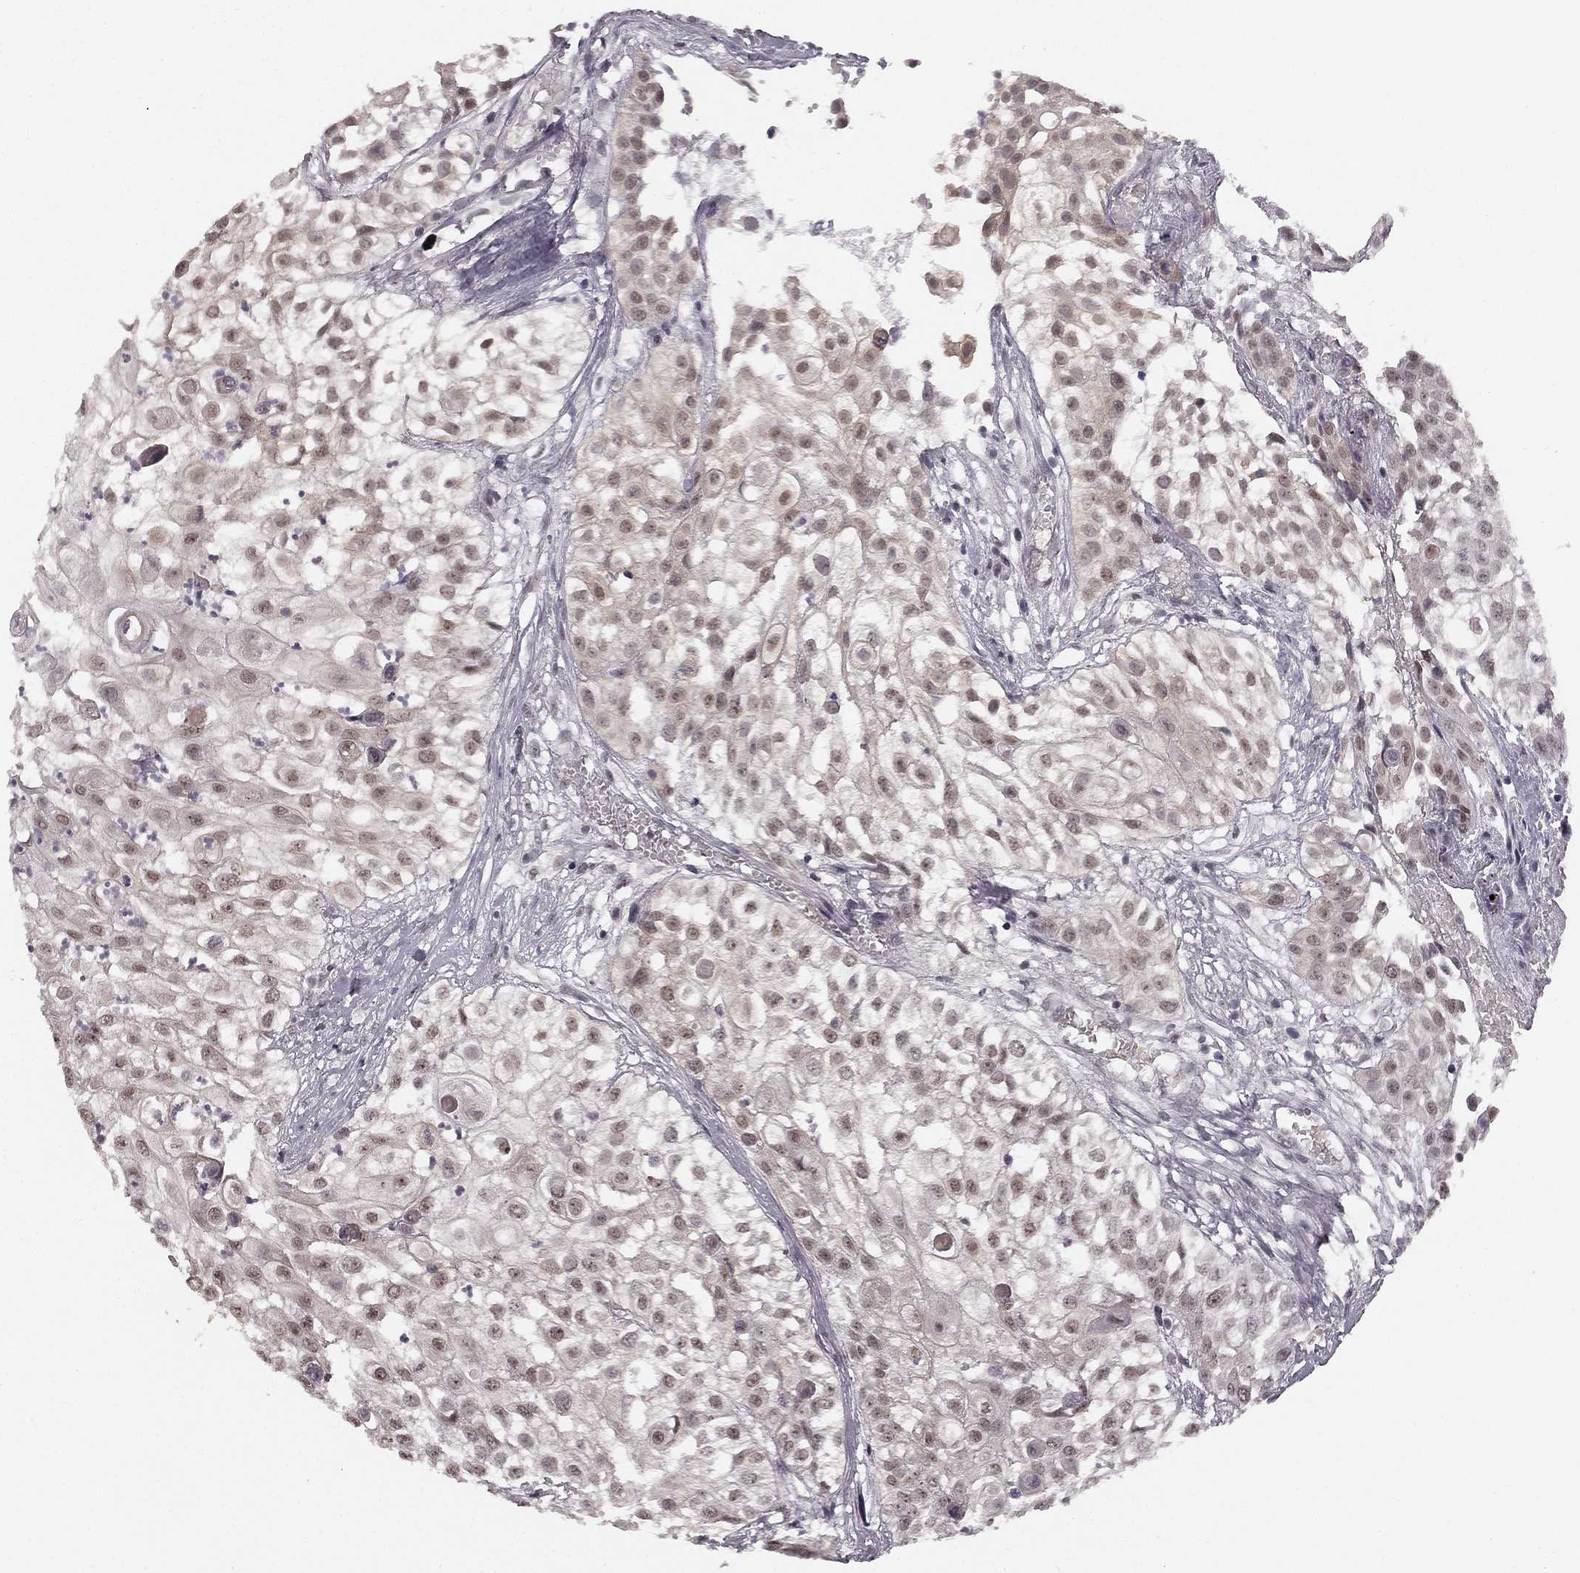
{"staining": {"intensity": "negative", "quantity": "none", "location": "none"}, "tissue": "urothelial cancer", "cell_type": "Tumor cells", "image_type": "cancer", "snomed": [{"axis": "morphology", "description": "Urothelial carcinoma, High grade"}, {"axis": "topography", "description": "Urinary bladder"}], "caption": "Photomicrograph shows no protein staining in tumor cells of urothelial cancer tissue.", "gene": "HCN4", "patient": {"sex": "female", "age": 79}}